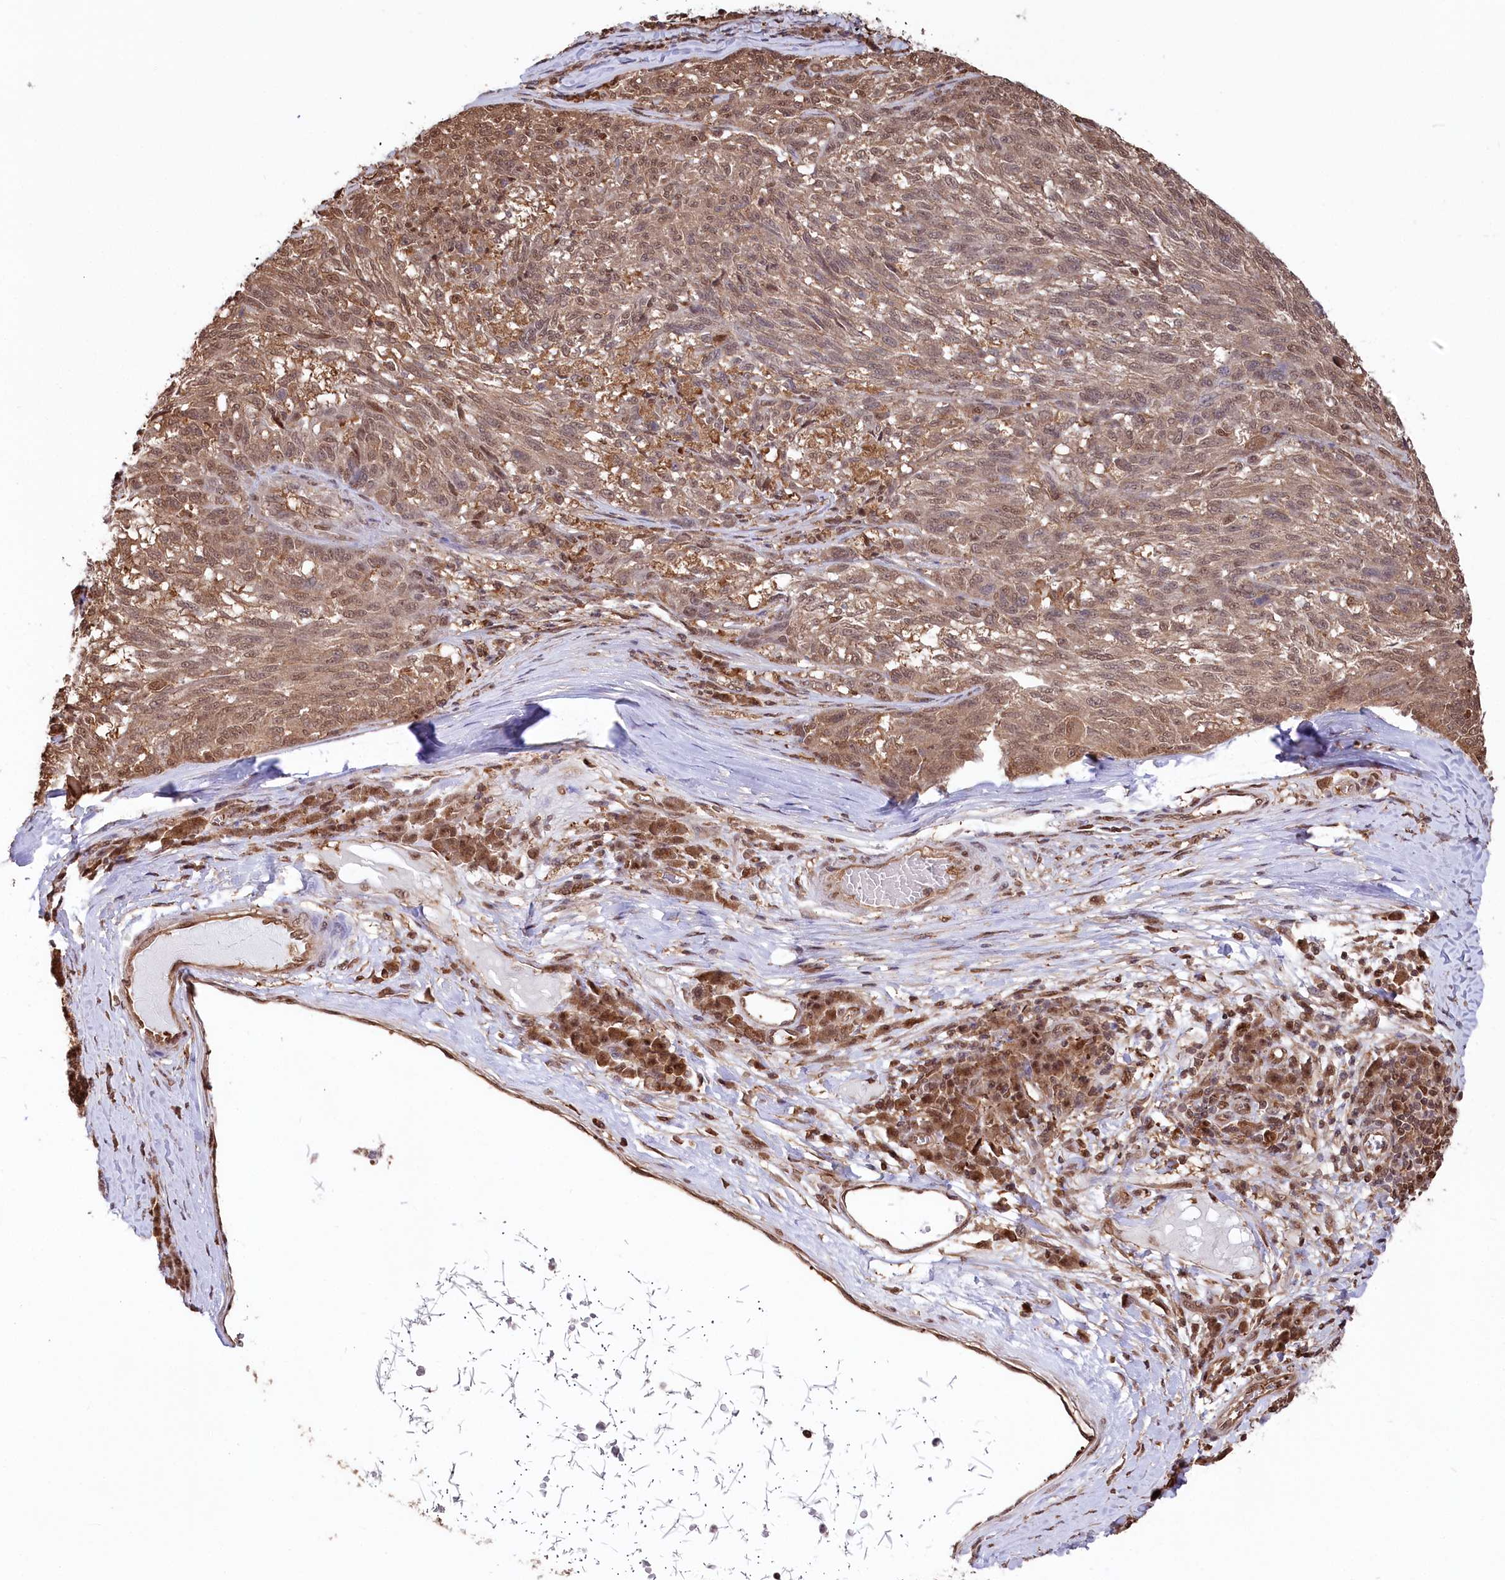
{"staining": {"intensity": "moderate", "quantity": ">75%", "location": "cytoplasmic/membranous,nuclear"}, "tissue": "melanoma", "cell_type": "Tumor cells", "image_type": "cancer", "snomed": [{"axis": "morphology", "description": "Malignant melanoma, NOS"}, {"axis": "topography", "description": "Skin"}], "caption": "Protein expression by immunohistochemistry (IHC) displays moderate cytoplasmic/membranous and nuclear positivity in approximately >75% of tumor cells in malignant melanoma. The staining is performed using DAB (3,3'-diaminobenzidine) brown chromogen to label protein expression. The nuclei are counter-stained blue using hematoxylin.", "gene": "PSMA1", "patient": {"sex": "male", "age": 53}}